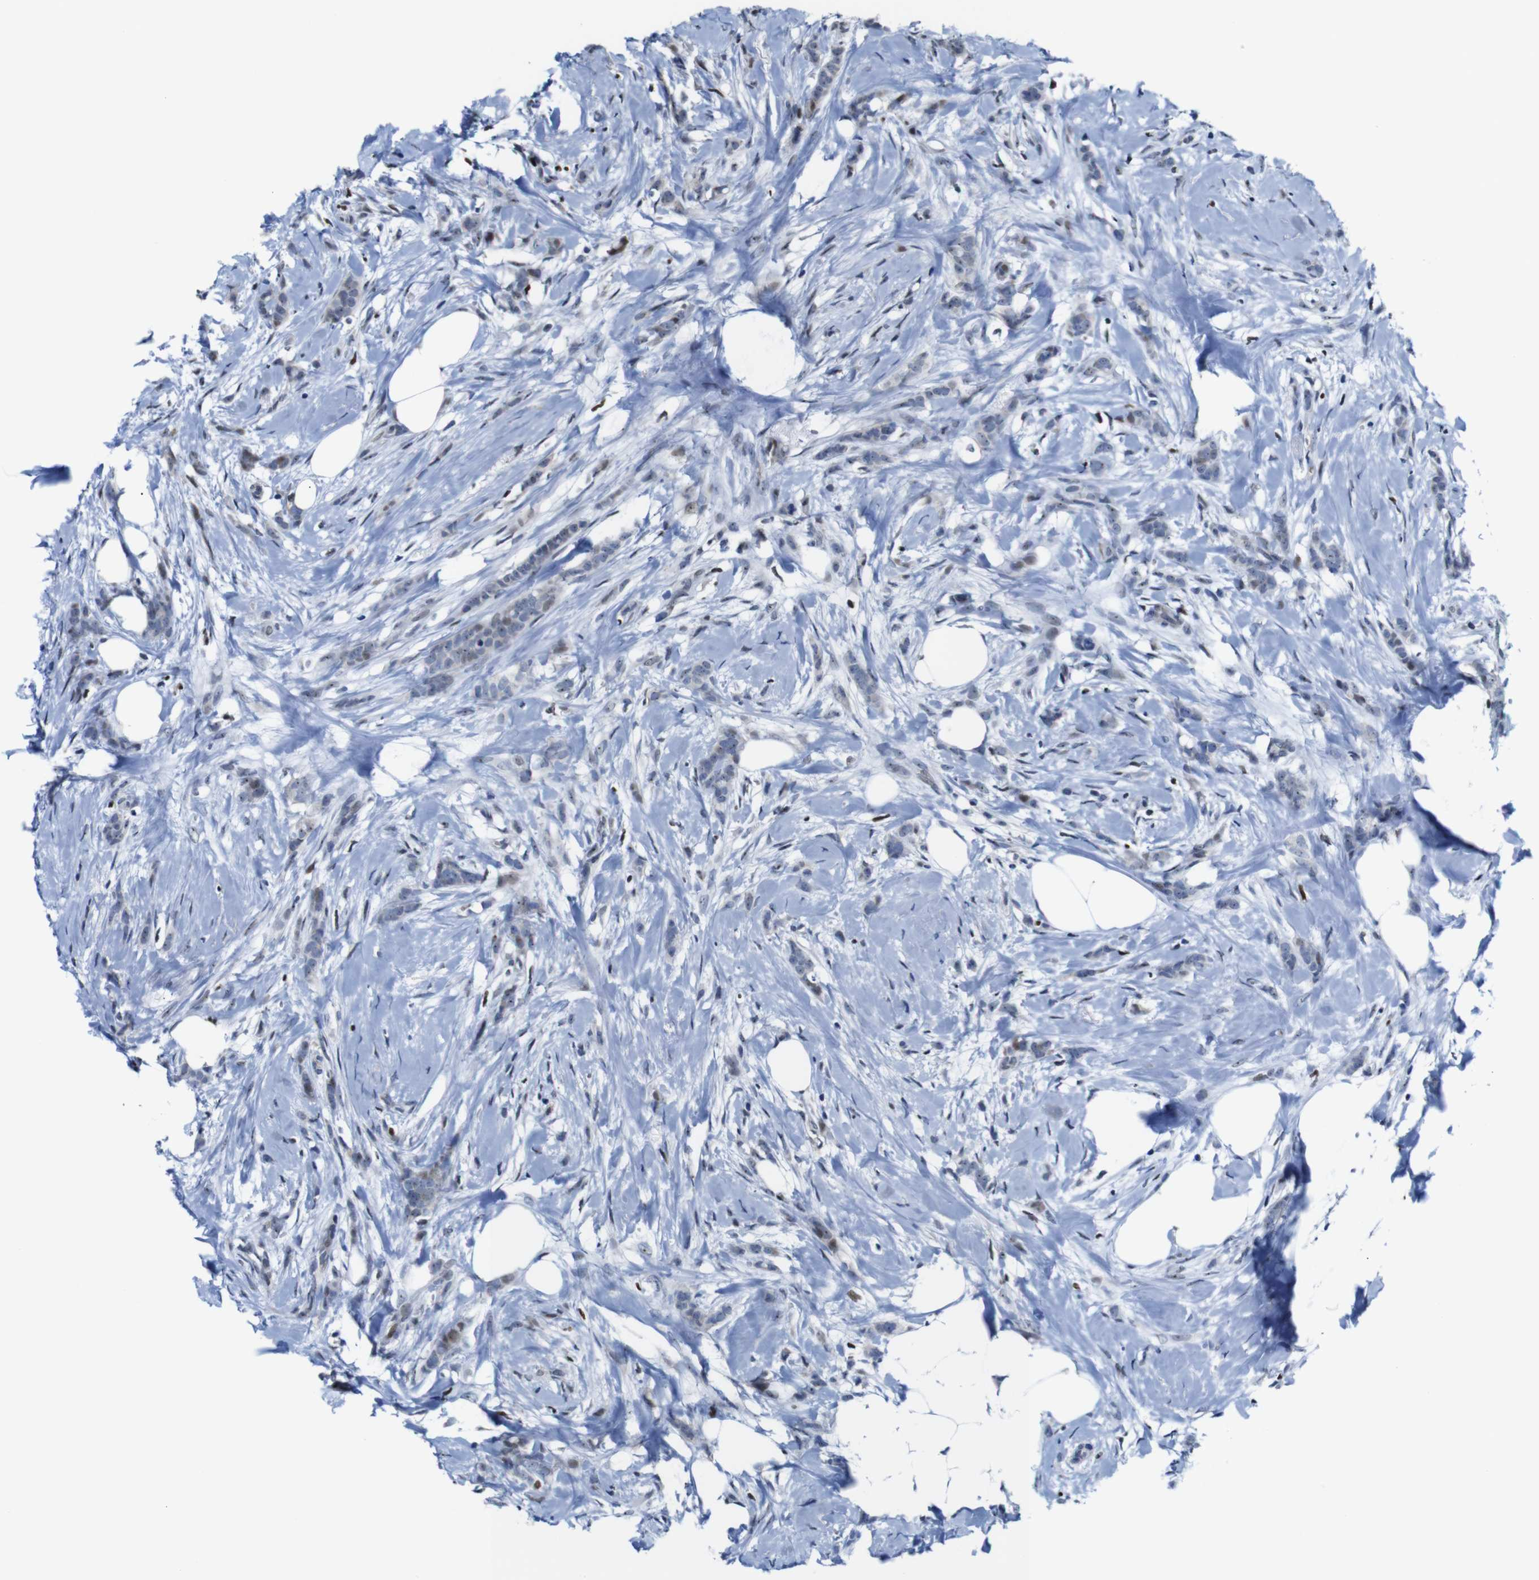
{"staining": {"intensity": "weak", "quantity": "25%-75%", "location": "nuclear"}, "tissue": "breast cancer", "cell_type": "Tumor cells", "image_type": "cancer", "snomed": [{"axis": "morphology", "description": "Lobular carcinoma, in situ"}, {"axis": "morphology", "description": "Lobular carcinoma"}, {"axis": "topography", "description": "Breast"}], "caption": "Brown immunohistochemical staining in breast cancer (lobular carcinoma) reveals weak nuclear staining in approximately 25%-75% of tumor cells.", "gene": "GATA6", "patient": {"sex": "female", "age": 41}}